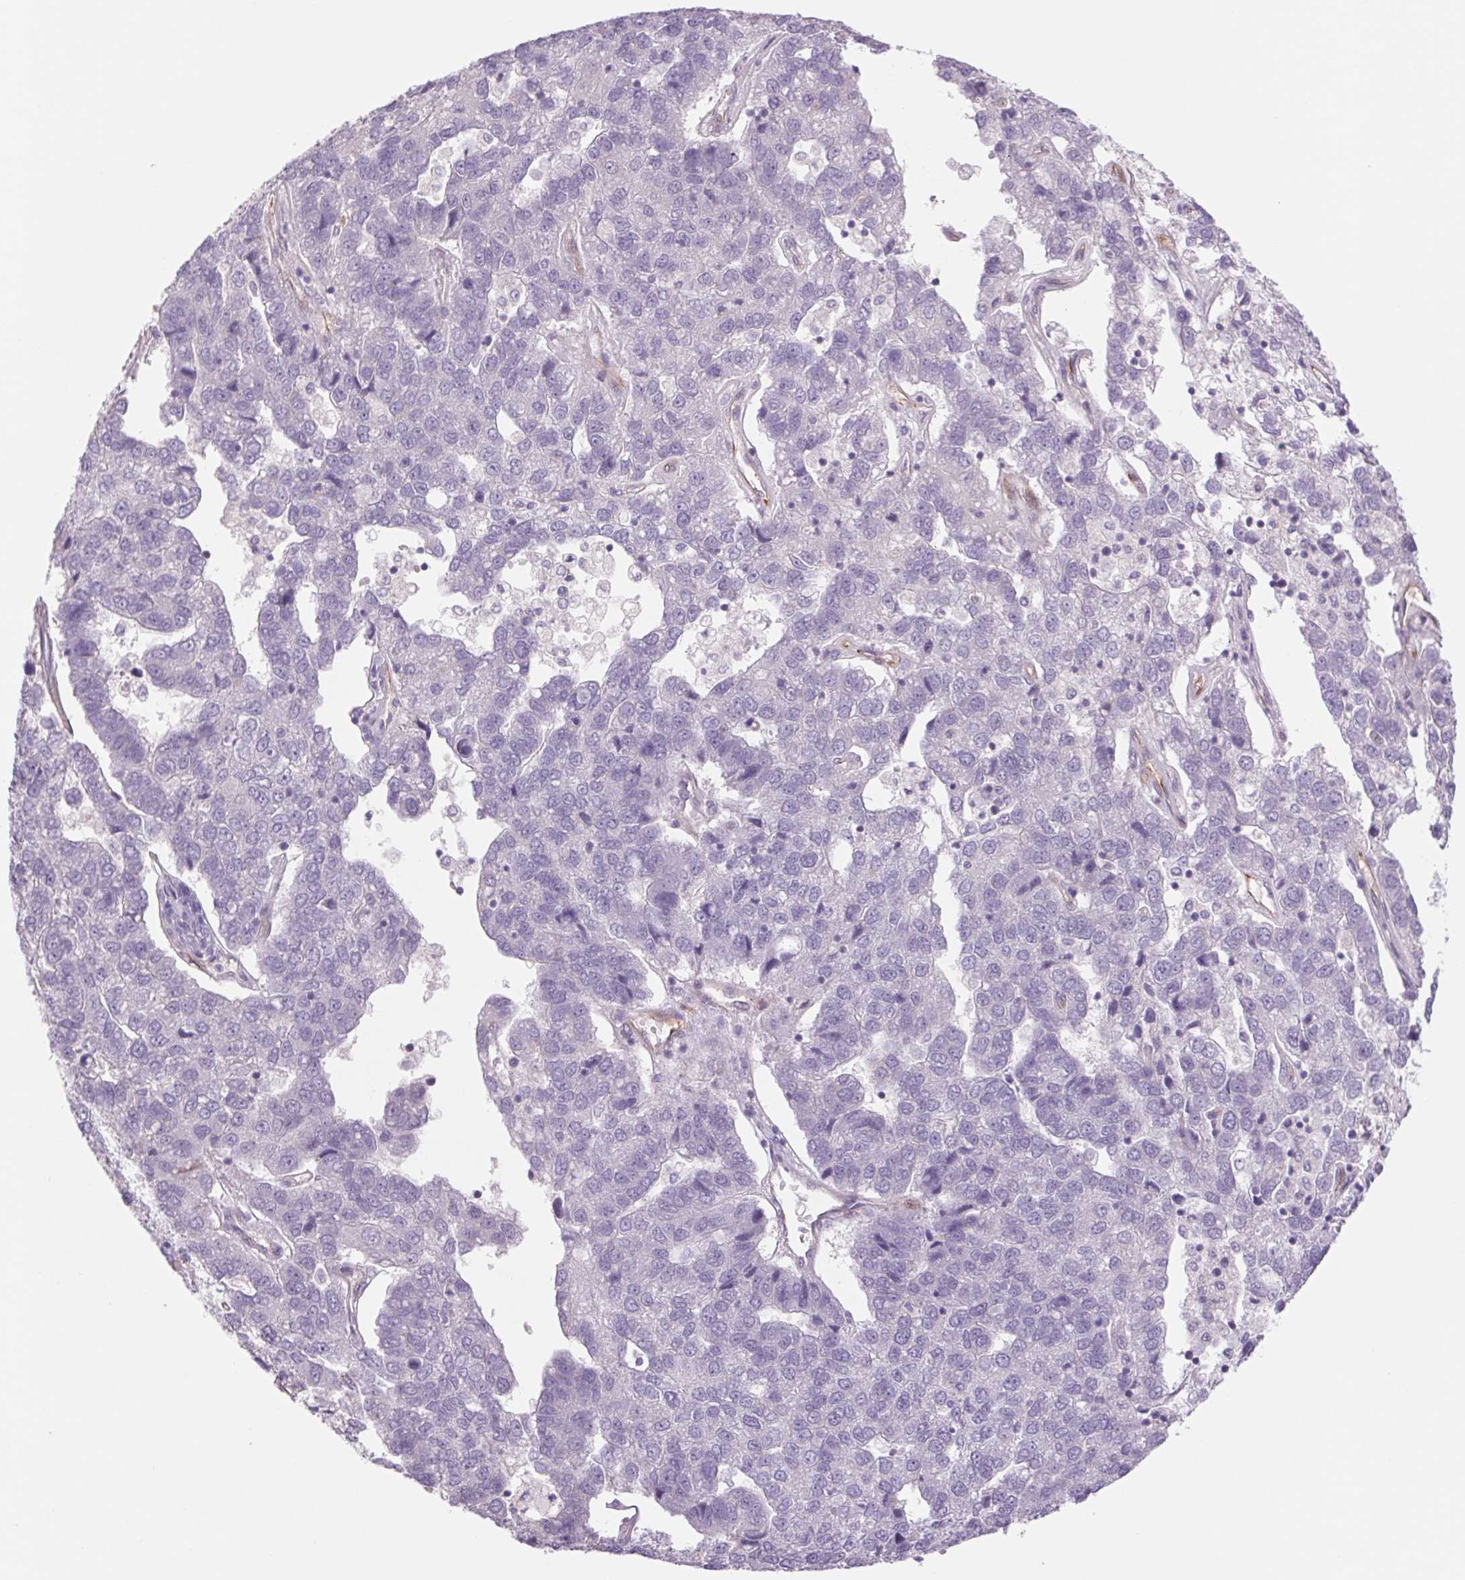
{"staining": {"intensity": "negative", "quantity": "none", "location": "none"}, "tissue": "pancreatic cancer", "cell_type": "Tumor cells", "image_type": "cancer", "snomed": [{"axis": "morphology", "description": "Adenocarcinoma, NOS"}, {"axis": "topography", "description": "Pancreas"}], "caption": "A high-resolution histopathology image shows immunohistochemistry staining of pancreatic cancer (adenocarcinoma), which shows no significant positivity in tumor cells.", "gene": "MS4A13", "patient": {"sex": "female", "age": 61}}